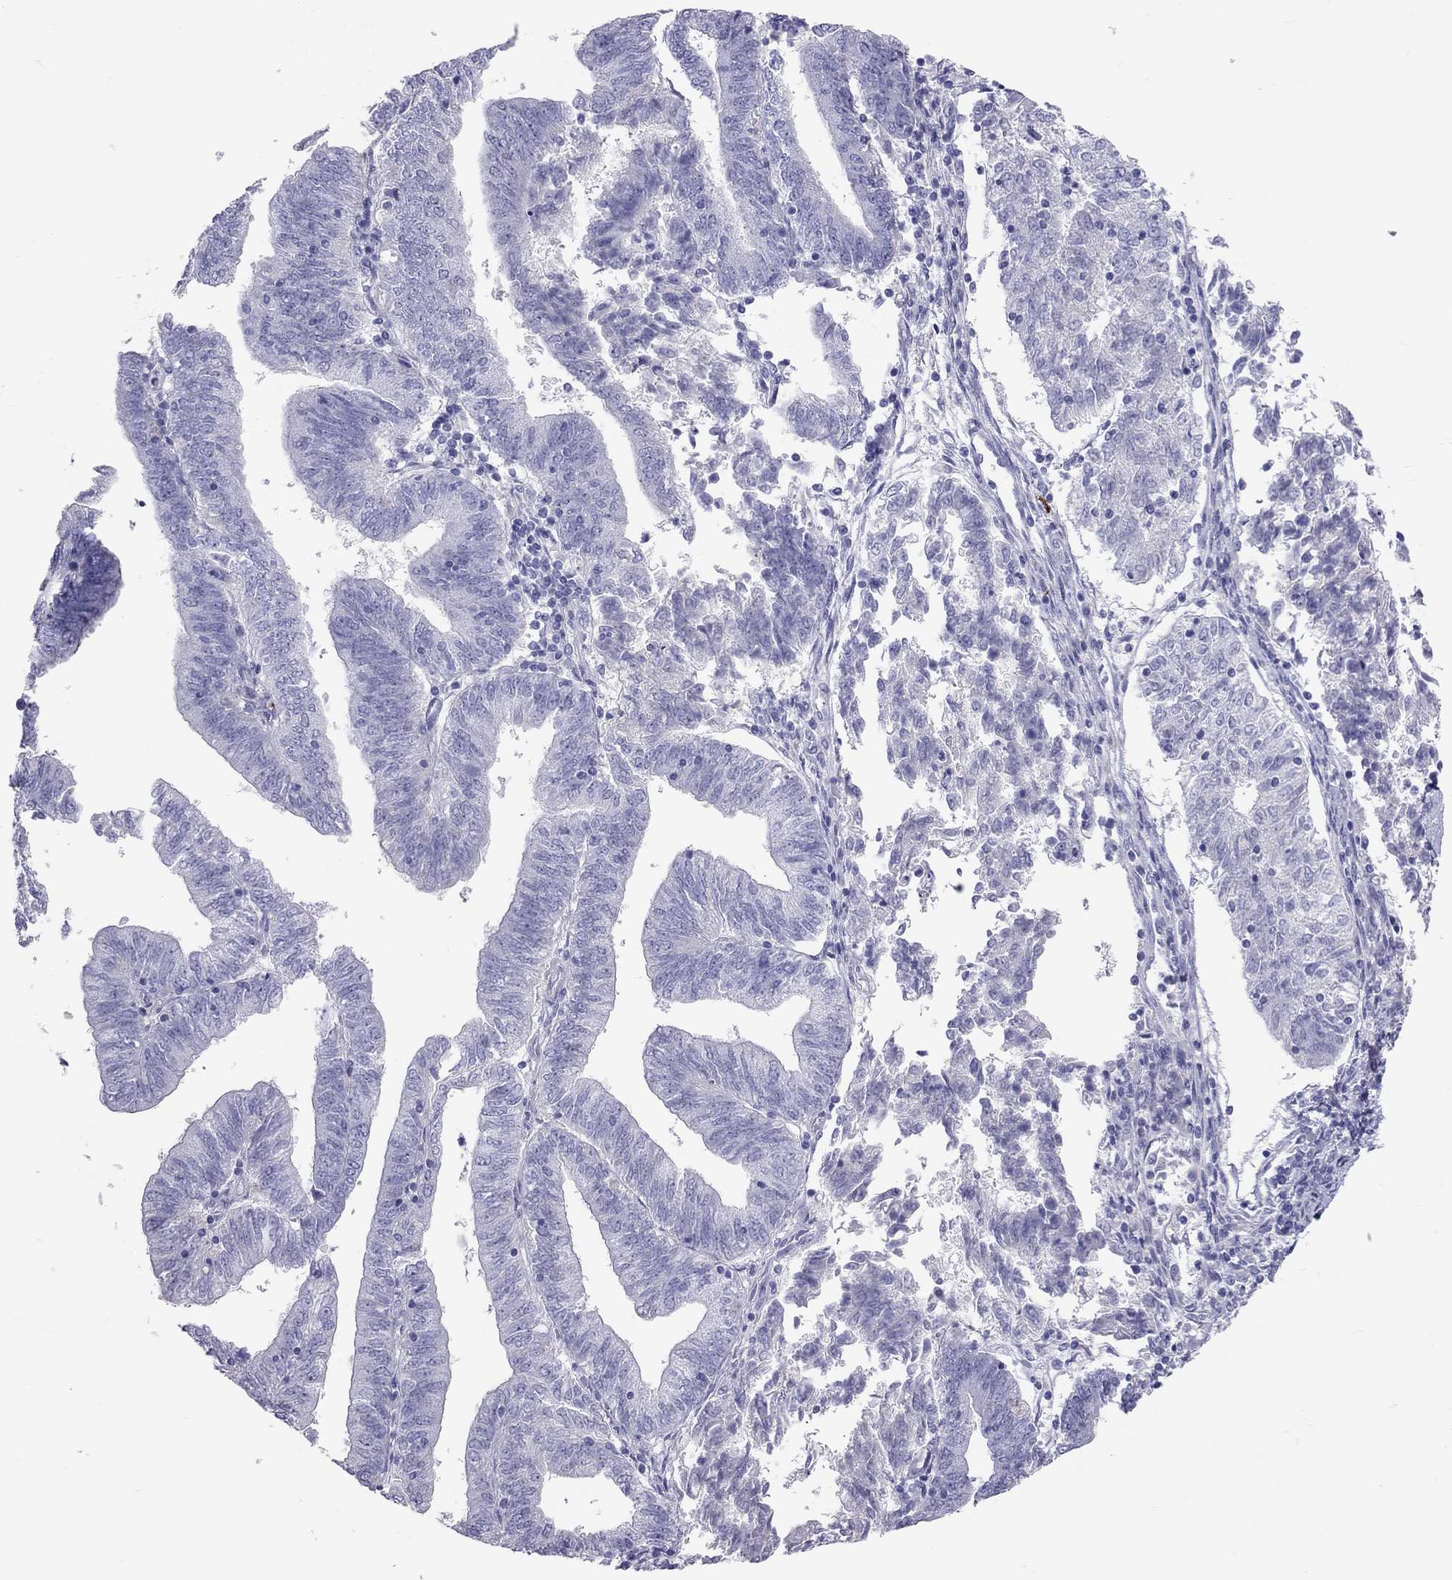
{"staining": {"intensity": "negative", "quantity": "none", "location": "none"}, "tissue": "endometrial cancer", "cell_type": "Tumor cells", "image_type": "cancer", "snomed": [{"axis": "morphology", "description": "Adenocarcinoma, NOS"}, {"axis": "topography", "description": "Endometrium"}], "caption": "A histopathology image of human endometrial adenocarcinoma is negative for staining in tumor cells.", "gene": "IL17REL", "patient": {"sex": "female", "age": 82}}